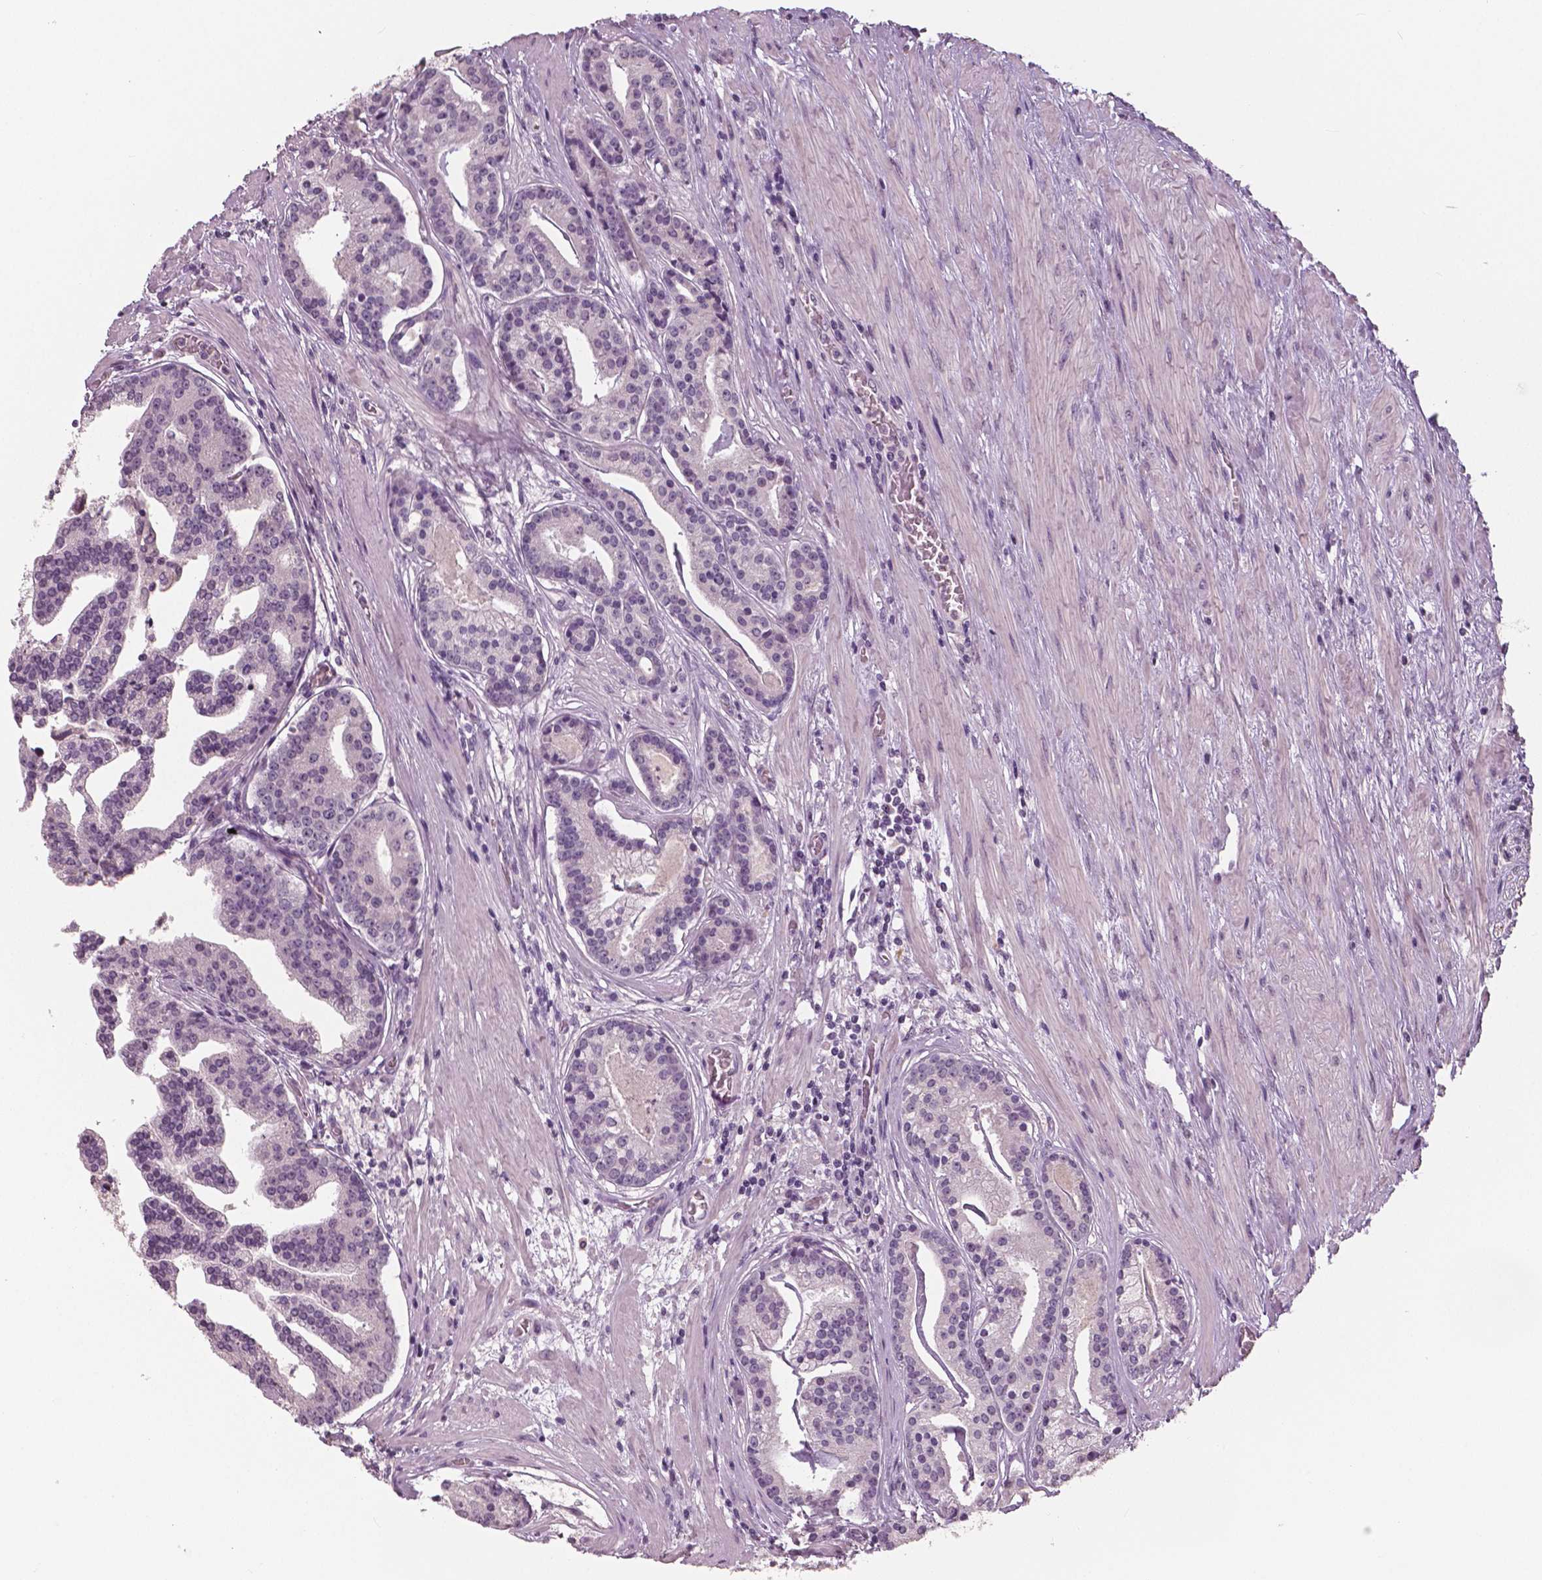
{"staining": {"intensity": "negative", "quantity": "none", "location": "none"}, "tissue": "prostate cancer", "cell_type": "Tumor cells", "image_type": "cancer", "snomed": [{"axis": "morphology", "description": "Adenocarcinoma, NOS"}, {"axis": "topography", "description": "Prostate and seminal vesicle, NOS"}, {"axis": "topography", "description": "Prostate"}], "caption": "IHC micrograph of prostate adenocarcinoma stained for a protein (brown), which reveals no positivity in tumor cells.", "gene": "NECAB1", "patient": {"sex": "male", "age": 44}}